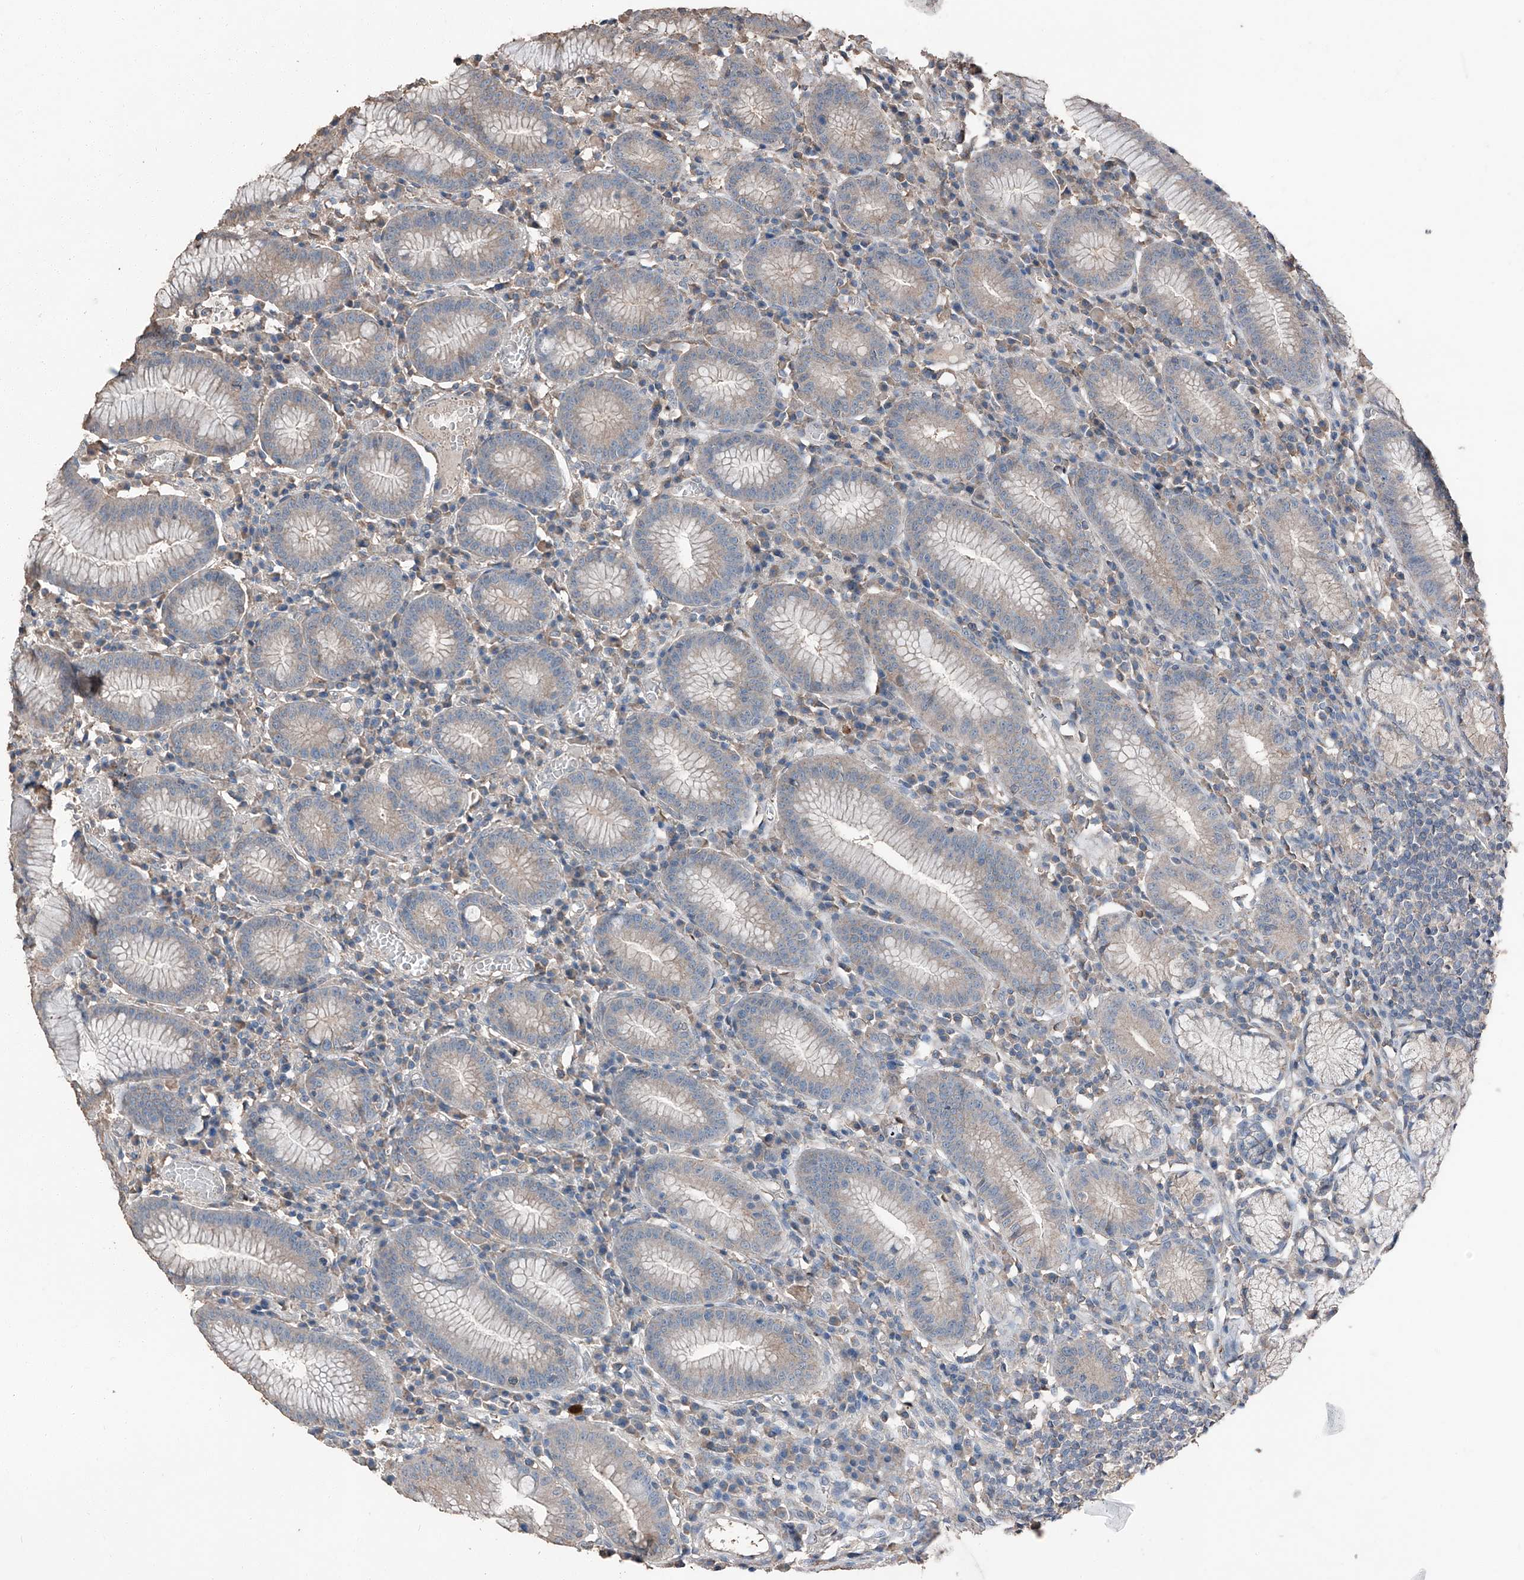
{"staining": {"intensity": "weak", "quantity": "25%-75%", "location": "cytoplasmic/membranous"}, "tissue": "stomach", "cell_type": "Glandular cells", "image_type": "normal", "snomed": [{"axis": "morphology", "description": "Normal tissue, NOS"}, {"axis": "topography", "description": "Stomach"}], "caption": "Unremarkable stomach displays weak cytoplasmic/membranous positivity in about 25%-75% of glandular cells, visualized by immunohistochemistry. Nuclei are stained in blue.", "gene": "MAMLD1", "patient": {"sex": "male", "age": 55}}